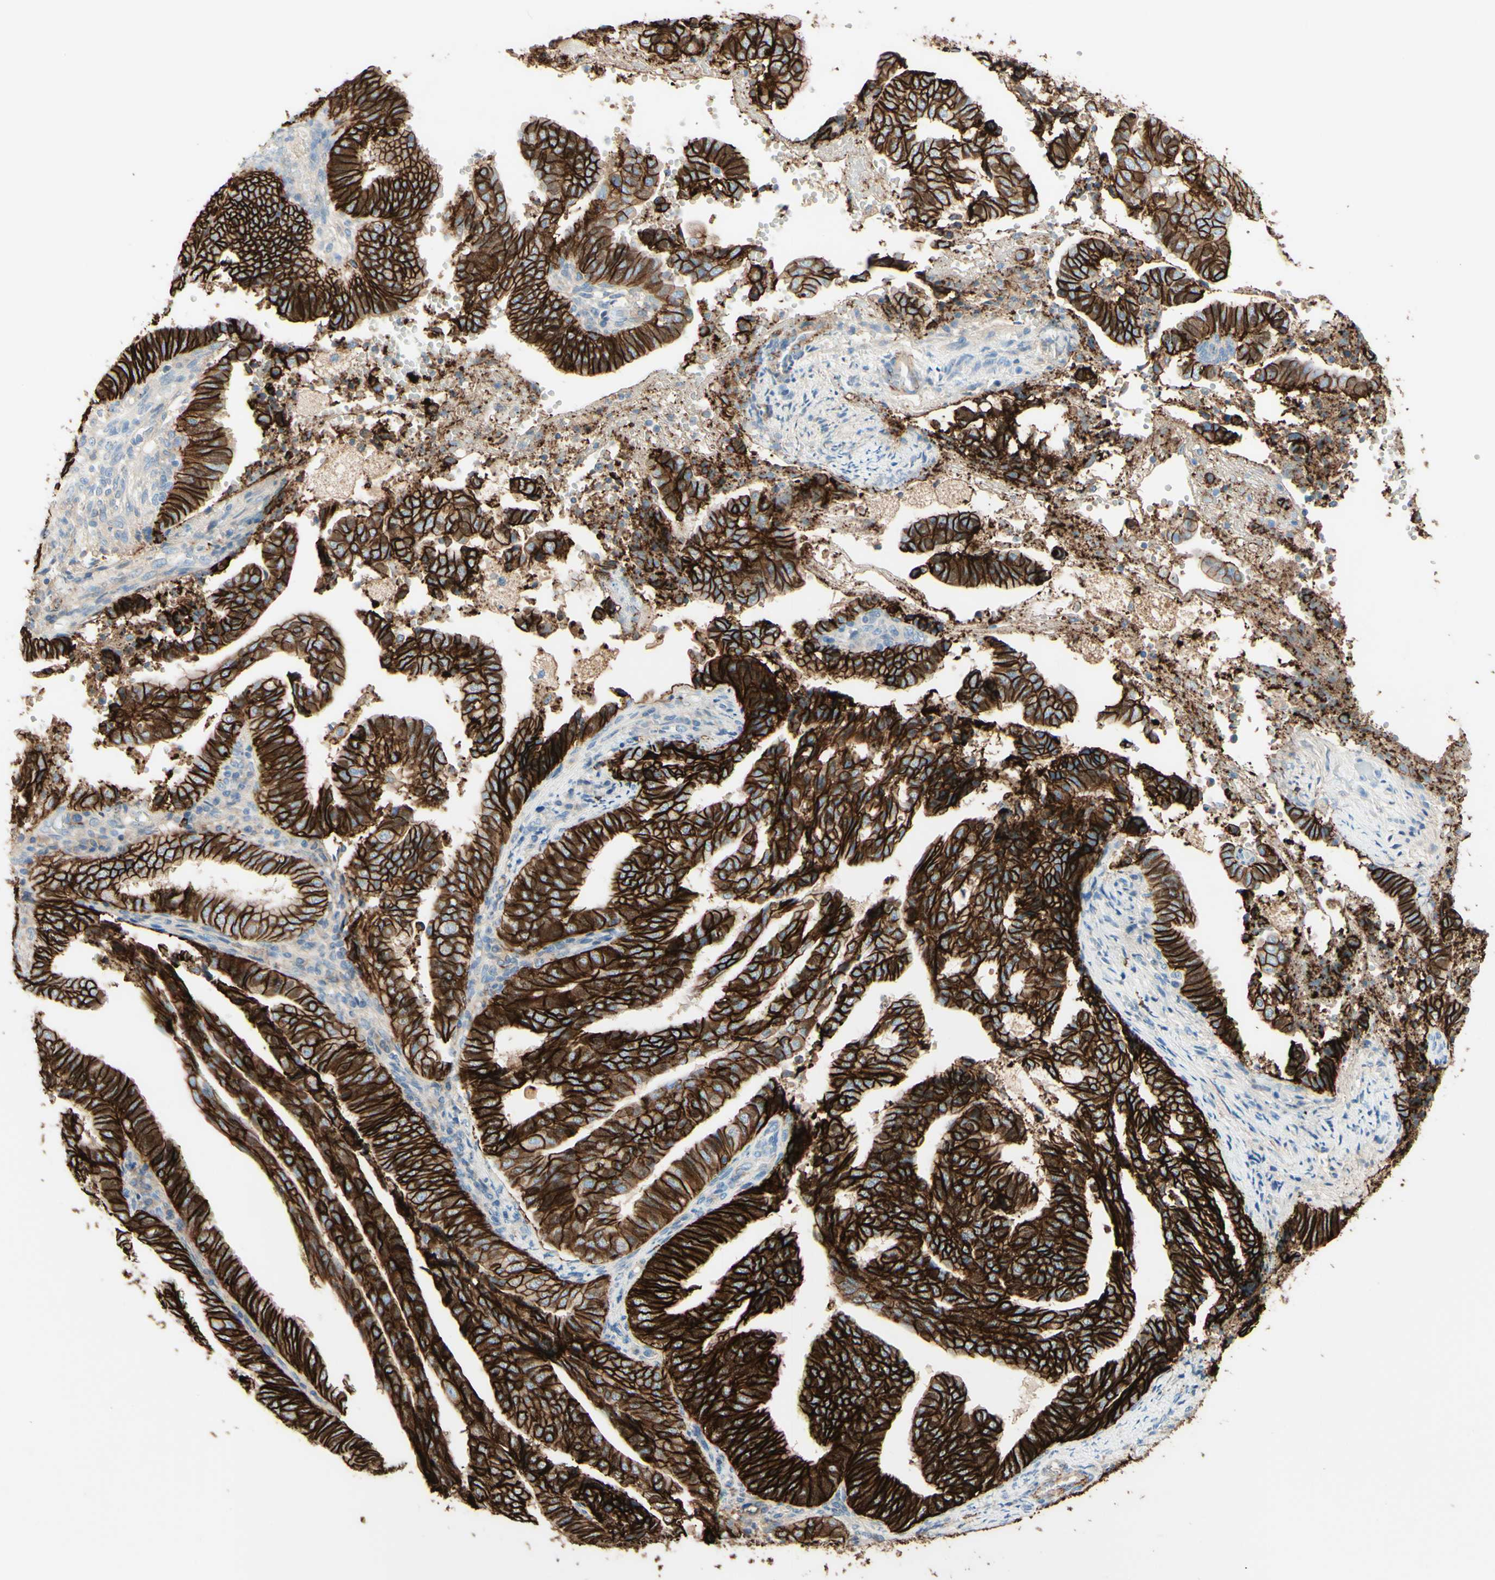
{"staining": {"intensity": "strong", "quantity": ">75%", "location": "cytoplasmic/membranous"}, "tissue": "endometrial cancer", "cell_type": "Tumor cells", "image_type": "cancer", "snomed": [{"axis": "morphology", "description": "Adenocarcinoma, NOS"}, {"axis": "topography", "description": "Endometrium"}], "caption": "Protein expression analysis of human endometrial cancer (adenocarcinoma) reveals strong cytoplasmic/membranous staining in approximately >75% of tumor cells.", "gene": "ALCAM", "patient": {"sex": "female", "age": 58}}